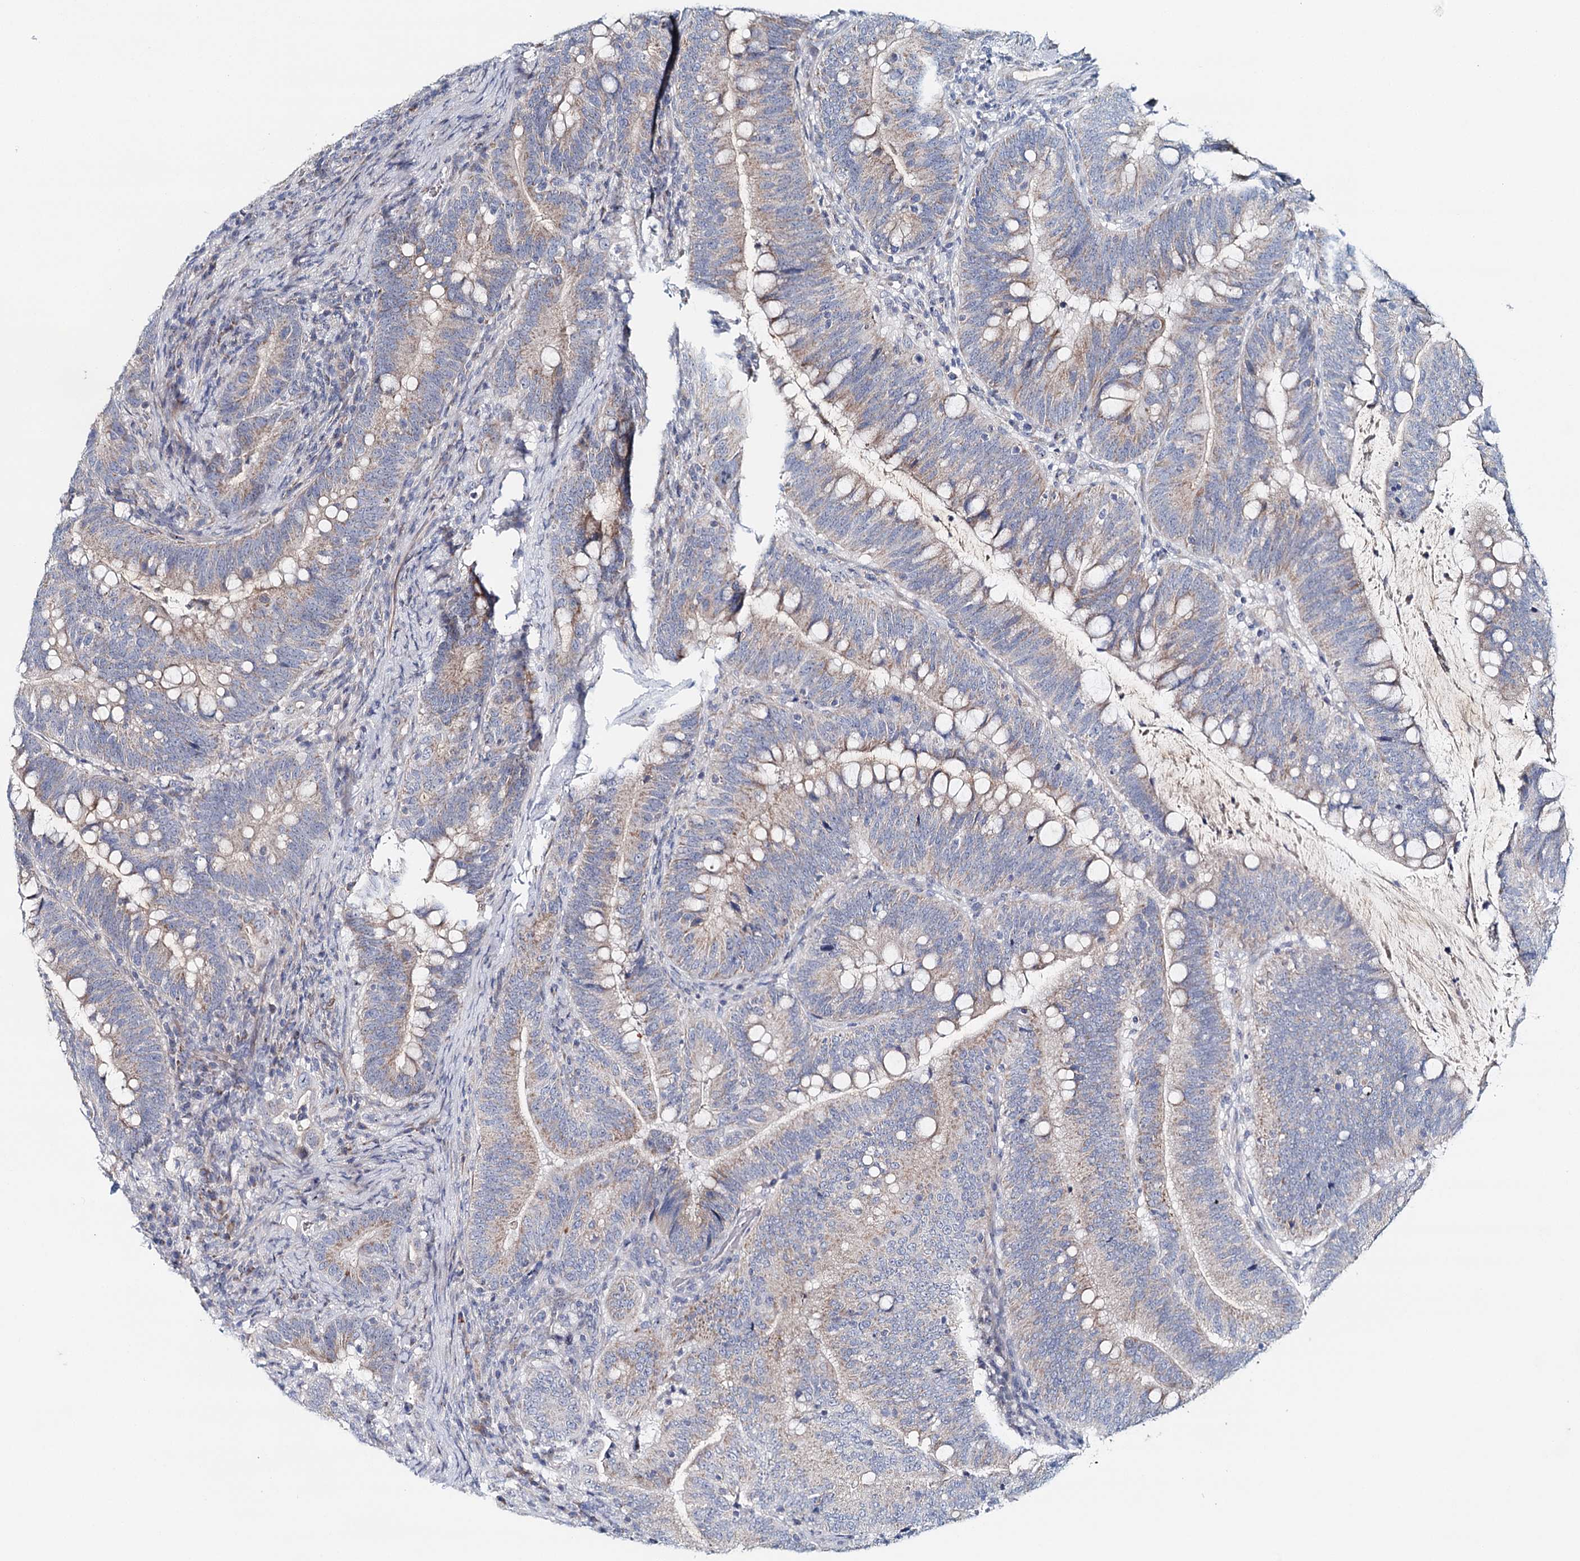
{"staining": {"intensity": "moderate", "quantity": "<25%", "location": "cytoplasmic/membranous"}, "tissue": "colorectal cancer", "cell_type": "Tumor cells", "image_type": "cancer", "snomed": [{"axis": "morphology", "description": "Adenocarcinoma, NOS"}, {"axis": "topography", "description": "Colon"}], "caption": "Adenocarcinoma (colorectal) tissue exhibits moderate cytoplasmic/membranous positivity in approximately <25% of tumor cells (brown staining indicates protein expression, while blue staining denotes nuclei).", "gene": "RBM43", "patient": {"sex": "female", "age": 66}}